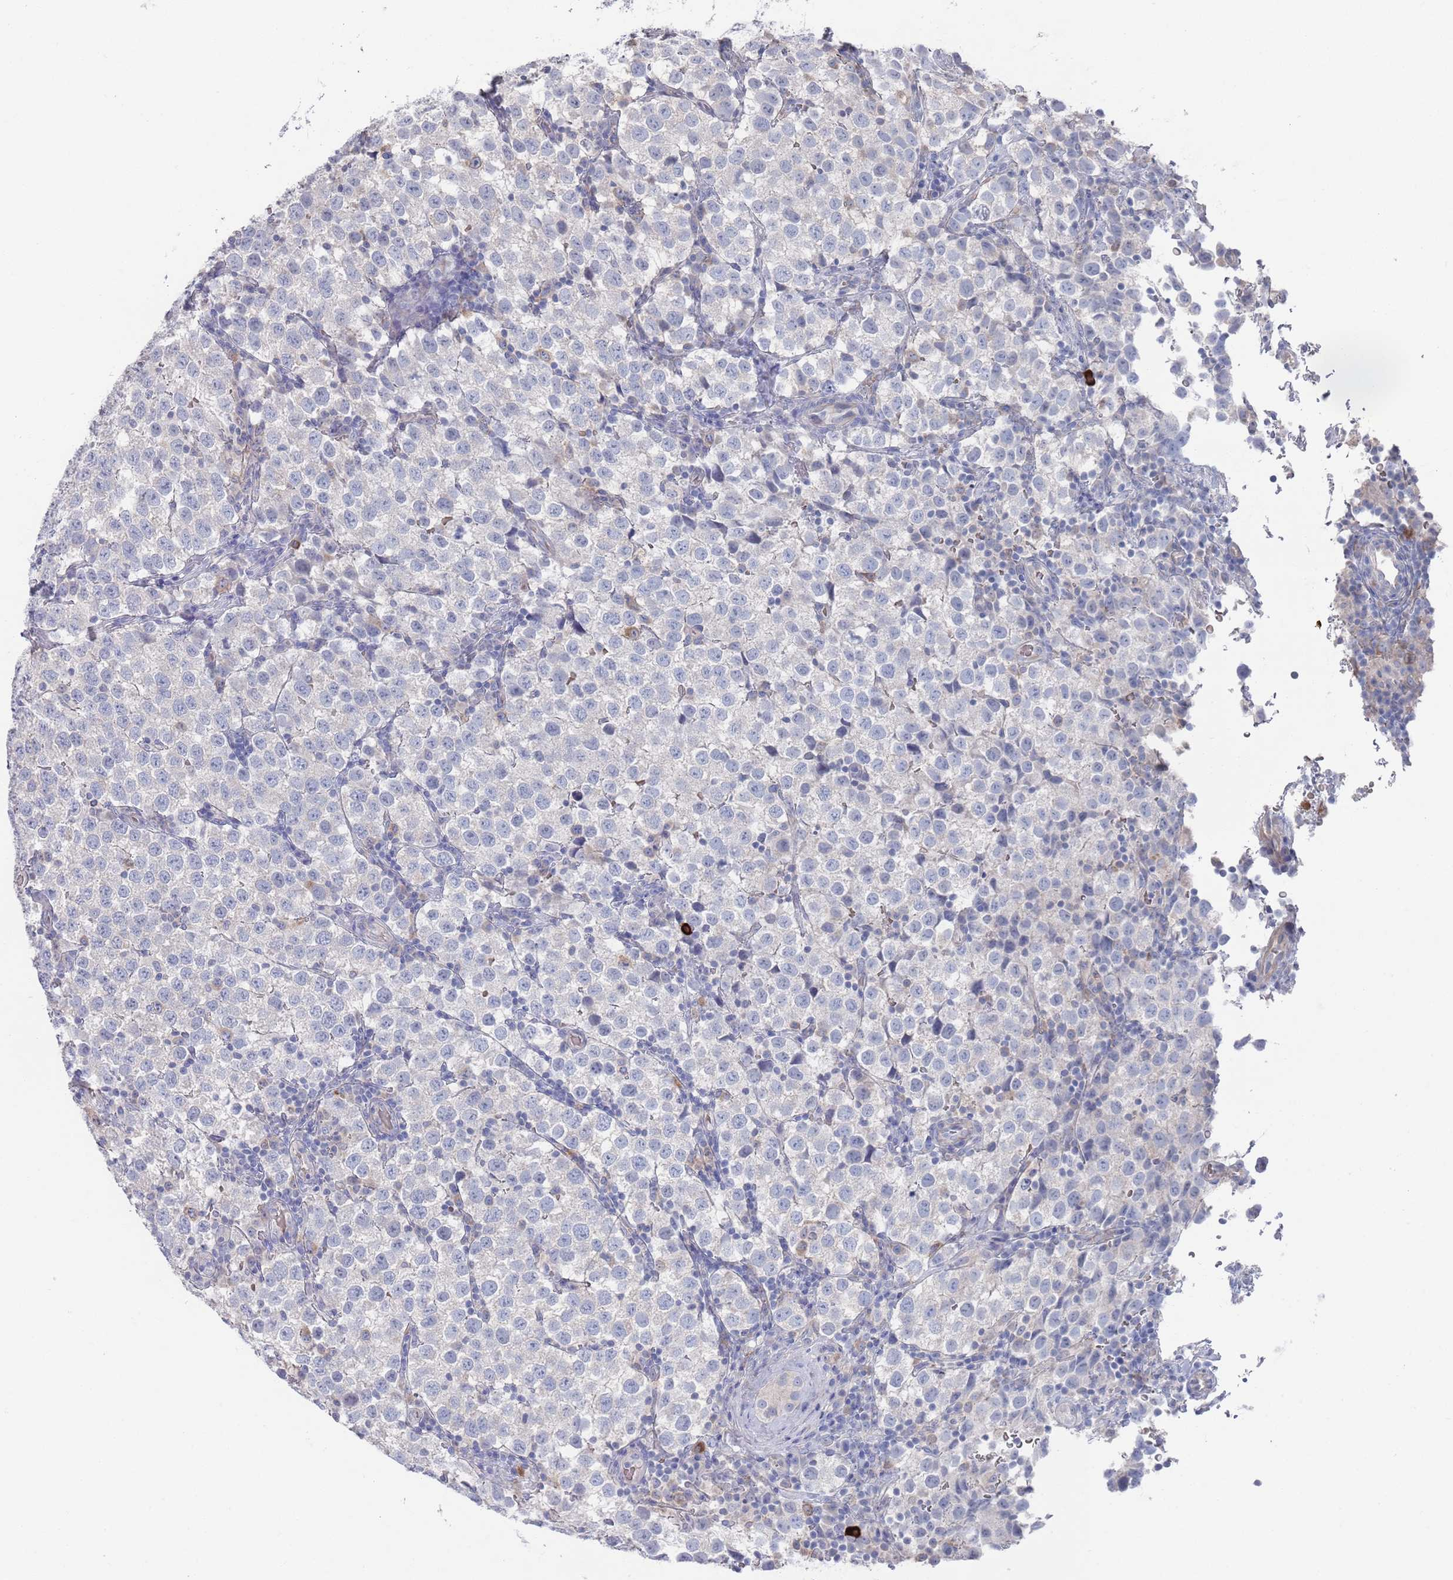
{"staining": {"intensity": "negative", "quantity": "none", "location": "none"}, "tissue": "testis cancer", "cell_type": "Tumor cells", "image_type": "cancer", "snomed": [{"axis": "morphology", "description": "Seminoma, NOS"}, {"axis": "topography", "description": "Testis"}], "caption": "Human testis seminoma stained for a protein using immunohistochemistry (IHC) displays no expression in tumor cells.", "gene": "TMCO3", "patient": {"sex": "male", "age": 34}}